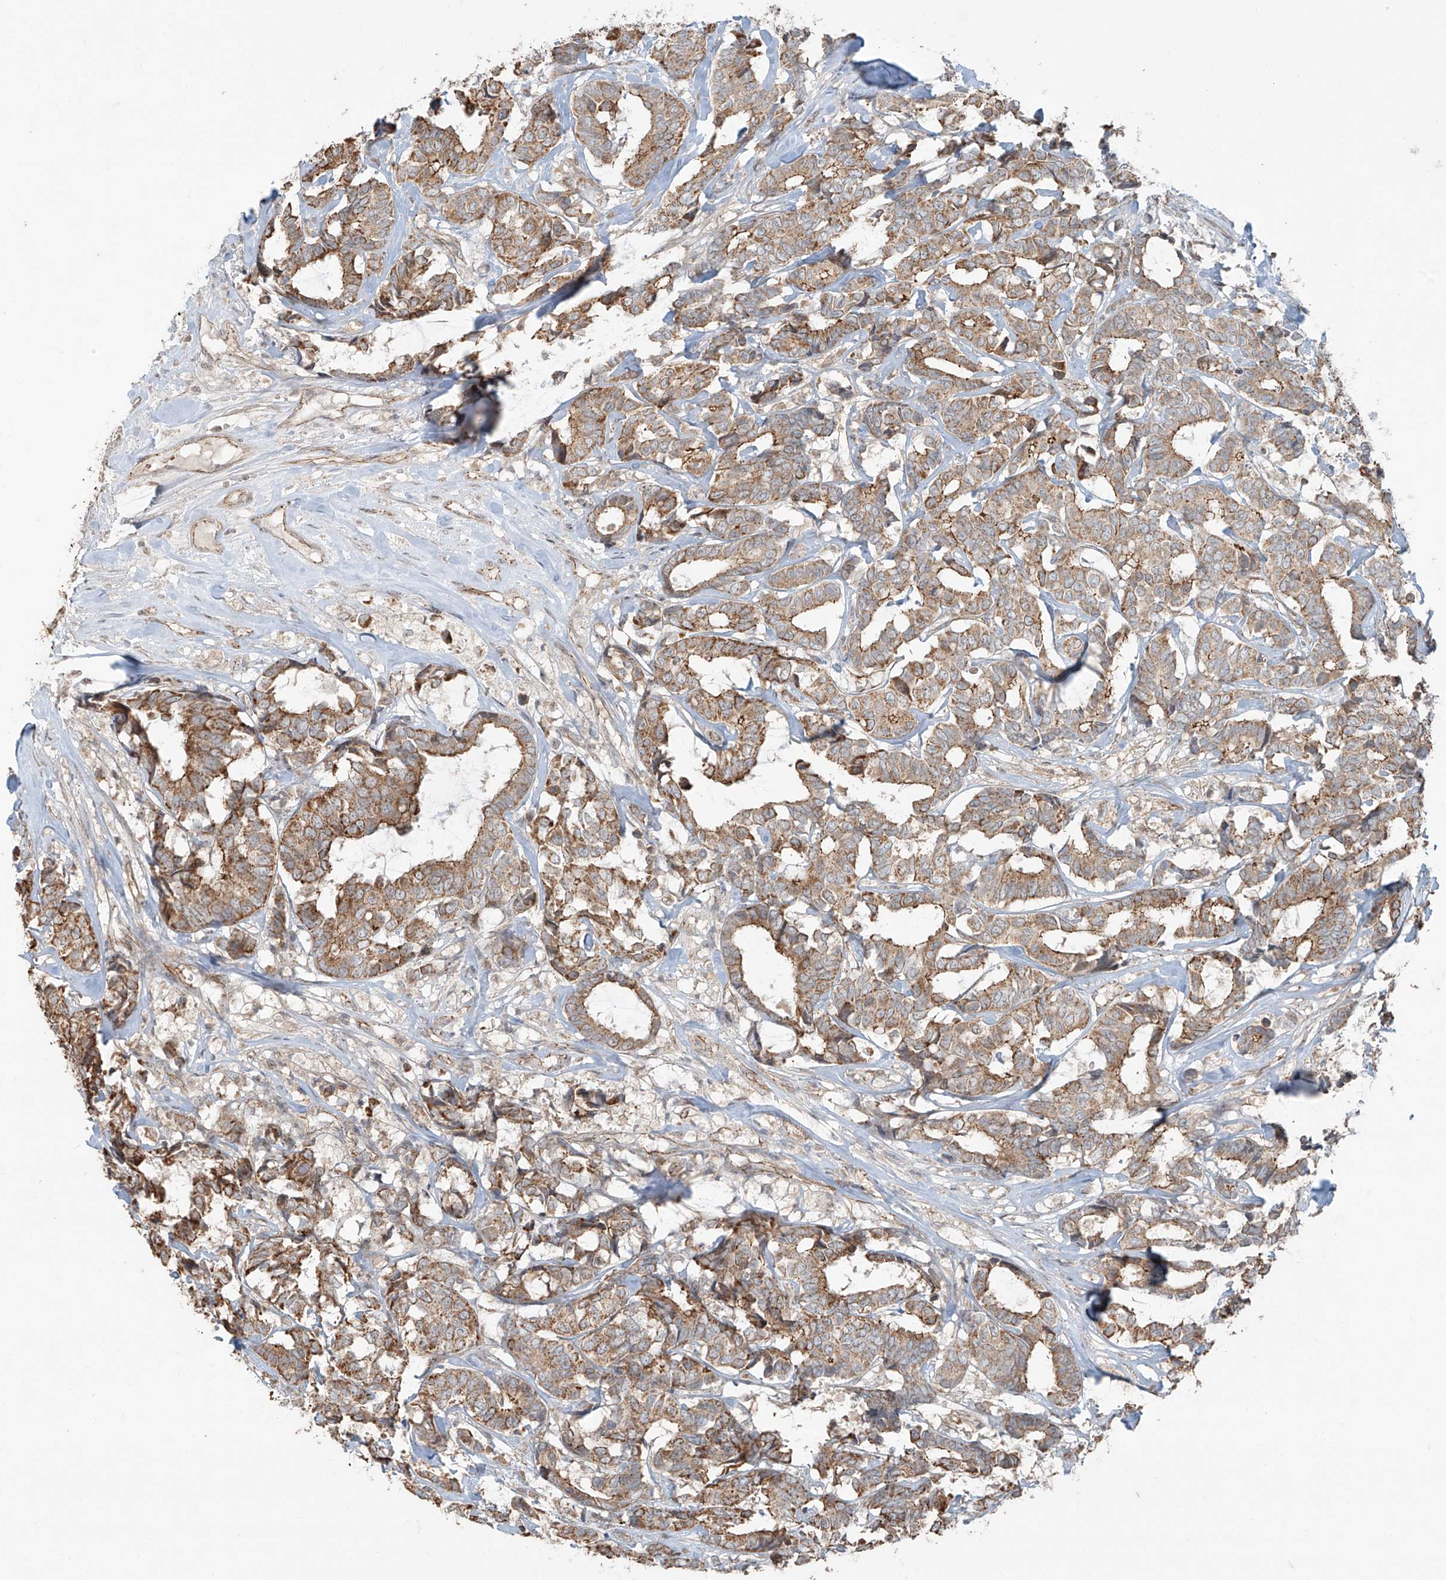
{"staining": {"intensity": "moderate", "quantity": ">75%", "location": "cytoplasmic/membranous"}, "tissue": "breast cancer", "cell_type": "Tumor cells", "image_type": "cancer", "snomed": [{"axis": "morphology", "description": "Duct carcinoma"}, {"axis": "topography", "description": "Breast"}], "caption": "Breast cancer (infiltrating ductal carcinoma) tissue reveals moderate cytoplasmic/membranous positivity in approximately >75% of tumor cells Immunohistochemistry stains the protein in brown and the nuclei are stained blue.", "gene": "ZNF16", "patient": {"sex": "female", "age": 87}}